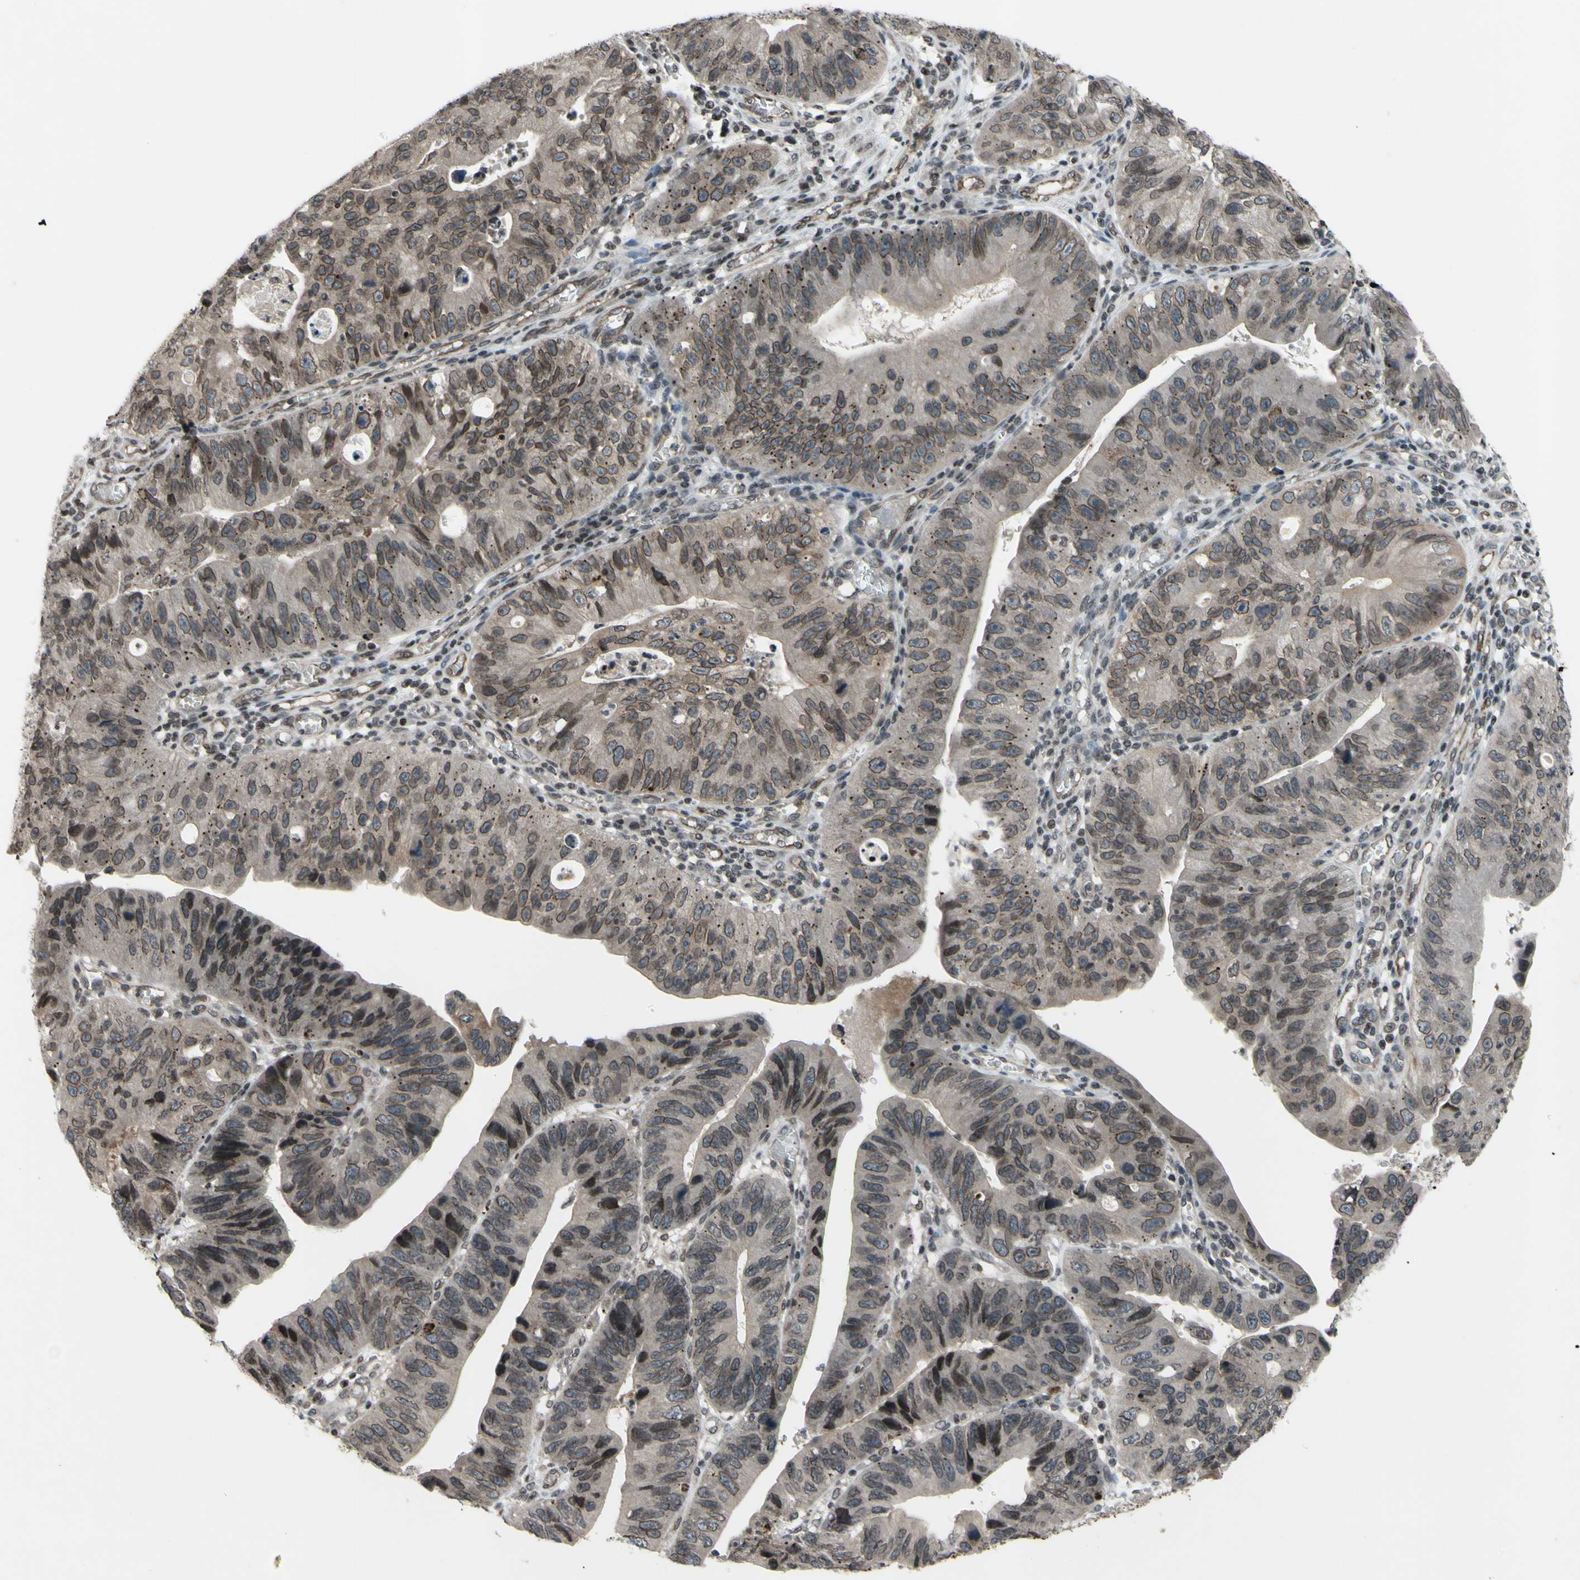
{"staining": {"intensity": "weak", "quantity": "25%-75%", "location": "cytoplasmic/membranous,nuclear"}, "tissue": "stomach cancer", "cell_type": "Tumor cells", "image_type": "cancer", "snomed": [{"axis": "morphology", "description": "Adenocarcinoma, NOS"}, {"axis": "topography", "description": "Stomach"}], "caption": "Weak cytoplasmic/membranous and nuclear positivity for a protein is identified in approximately 25%-75% of tumor cells of stomach adenocarcinoma using immunohistochemistry (IHC).", "gene": "XPO1", "patient": {"sex": "male", "age": 59}}